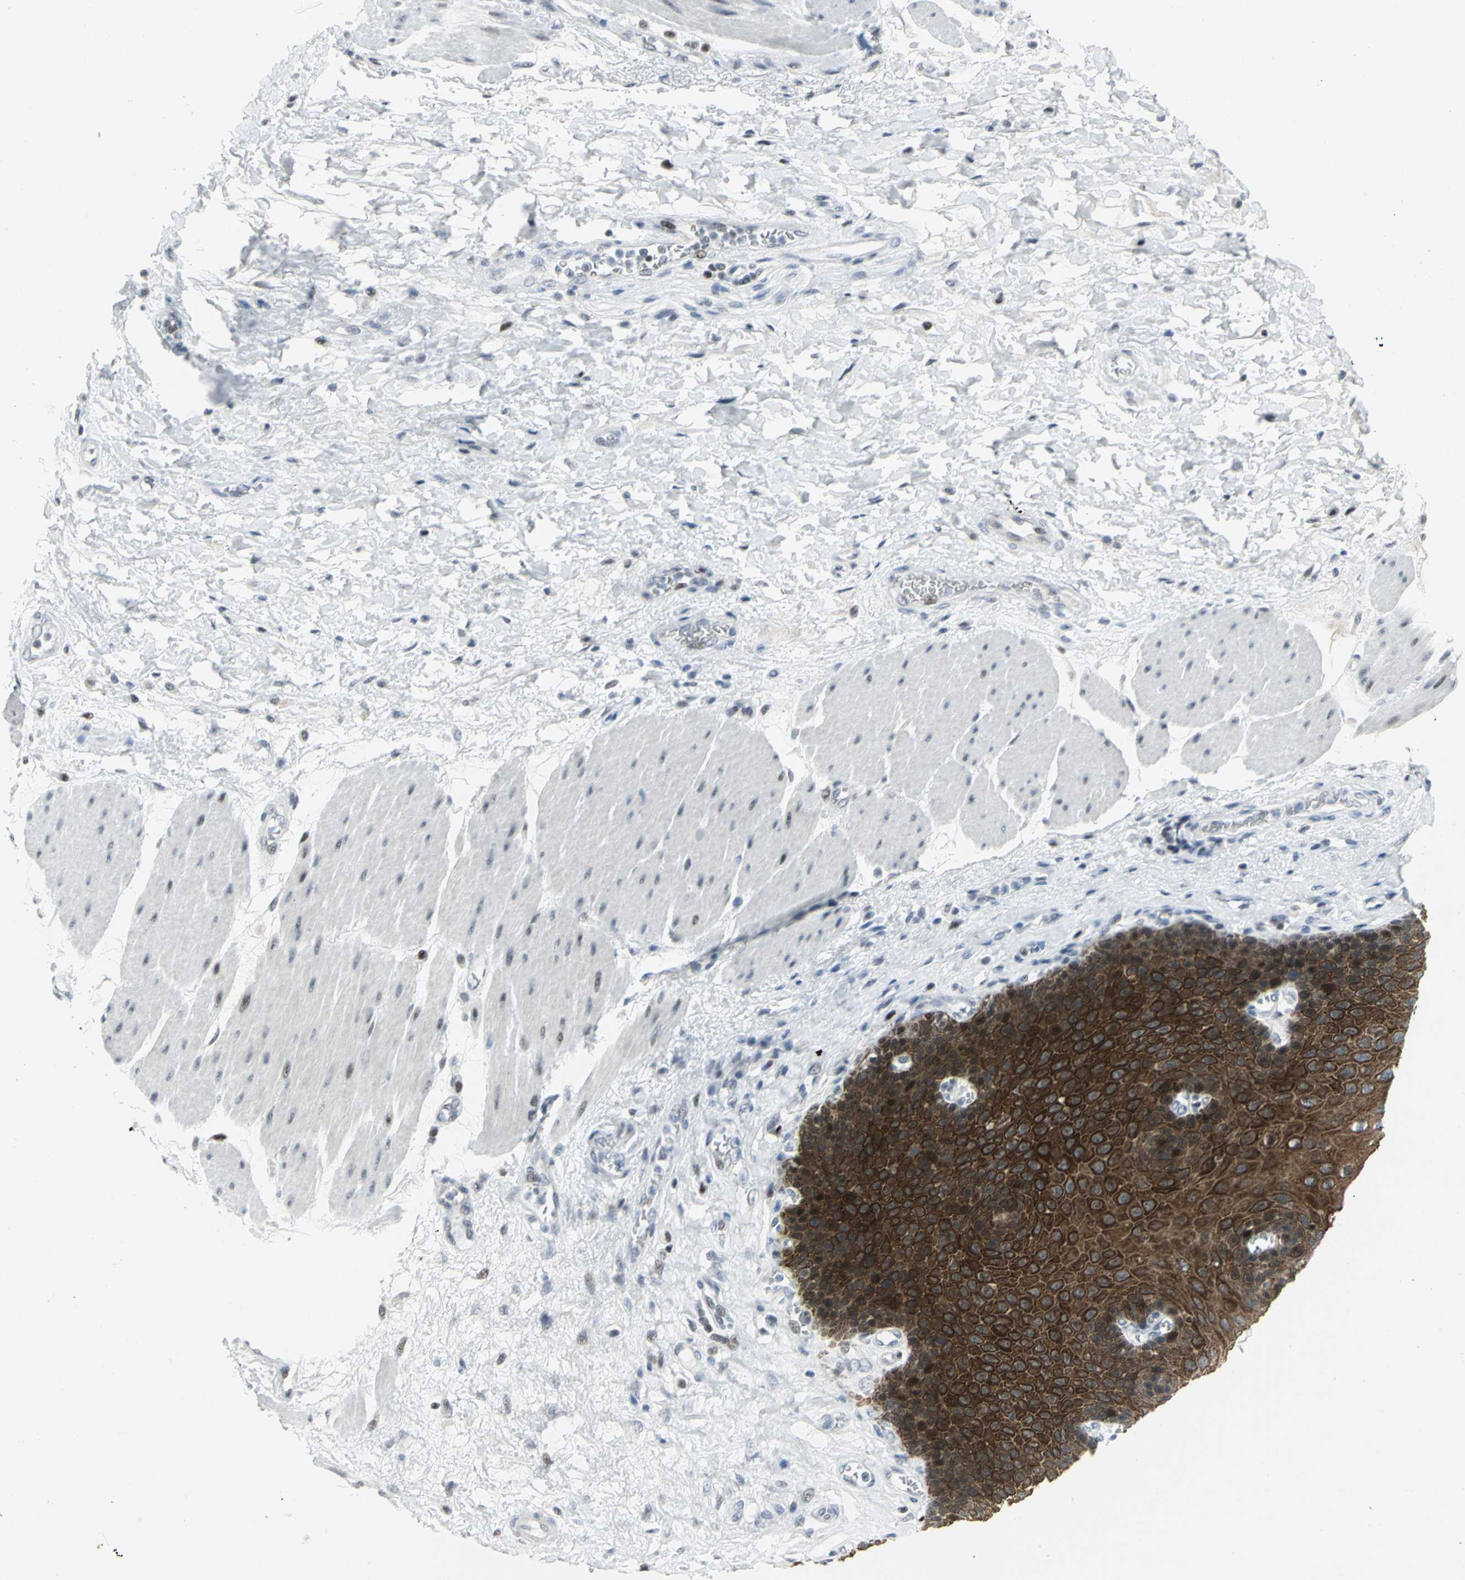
{"staining": {"intensity": "strong", "quantity": ">75%", "location": "cytoplasmic/membranous"}, "tissue": "esophagus", "cell_type": "Squamous epithelial cells", "image_type": "normal", "snomed": [{"axis": "morphology", "description": "Normal tissue, NOS"}, {"axis": "topography", "description": "Esophagus"}], "caption": "DAB immunohistochemical staining of normal human esophagus displays strong cytoplasmic/membranous protein positivity in about >75% of squamous epithelial cells. Immunohistochemistry (ihc) stains the protein in brown and the nuclei are stained blue.", "gene": "RPA1", "patient": {"sex": "female", "age": 72}}